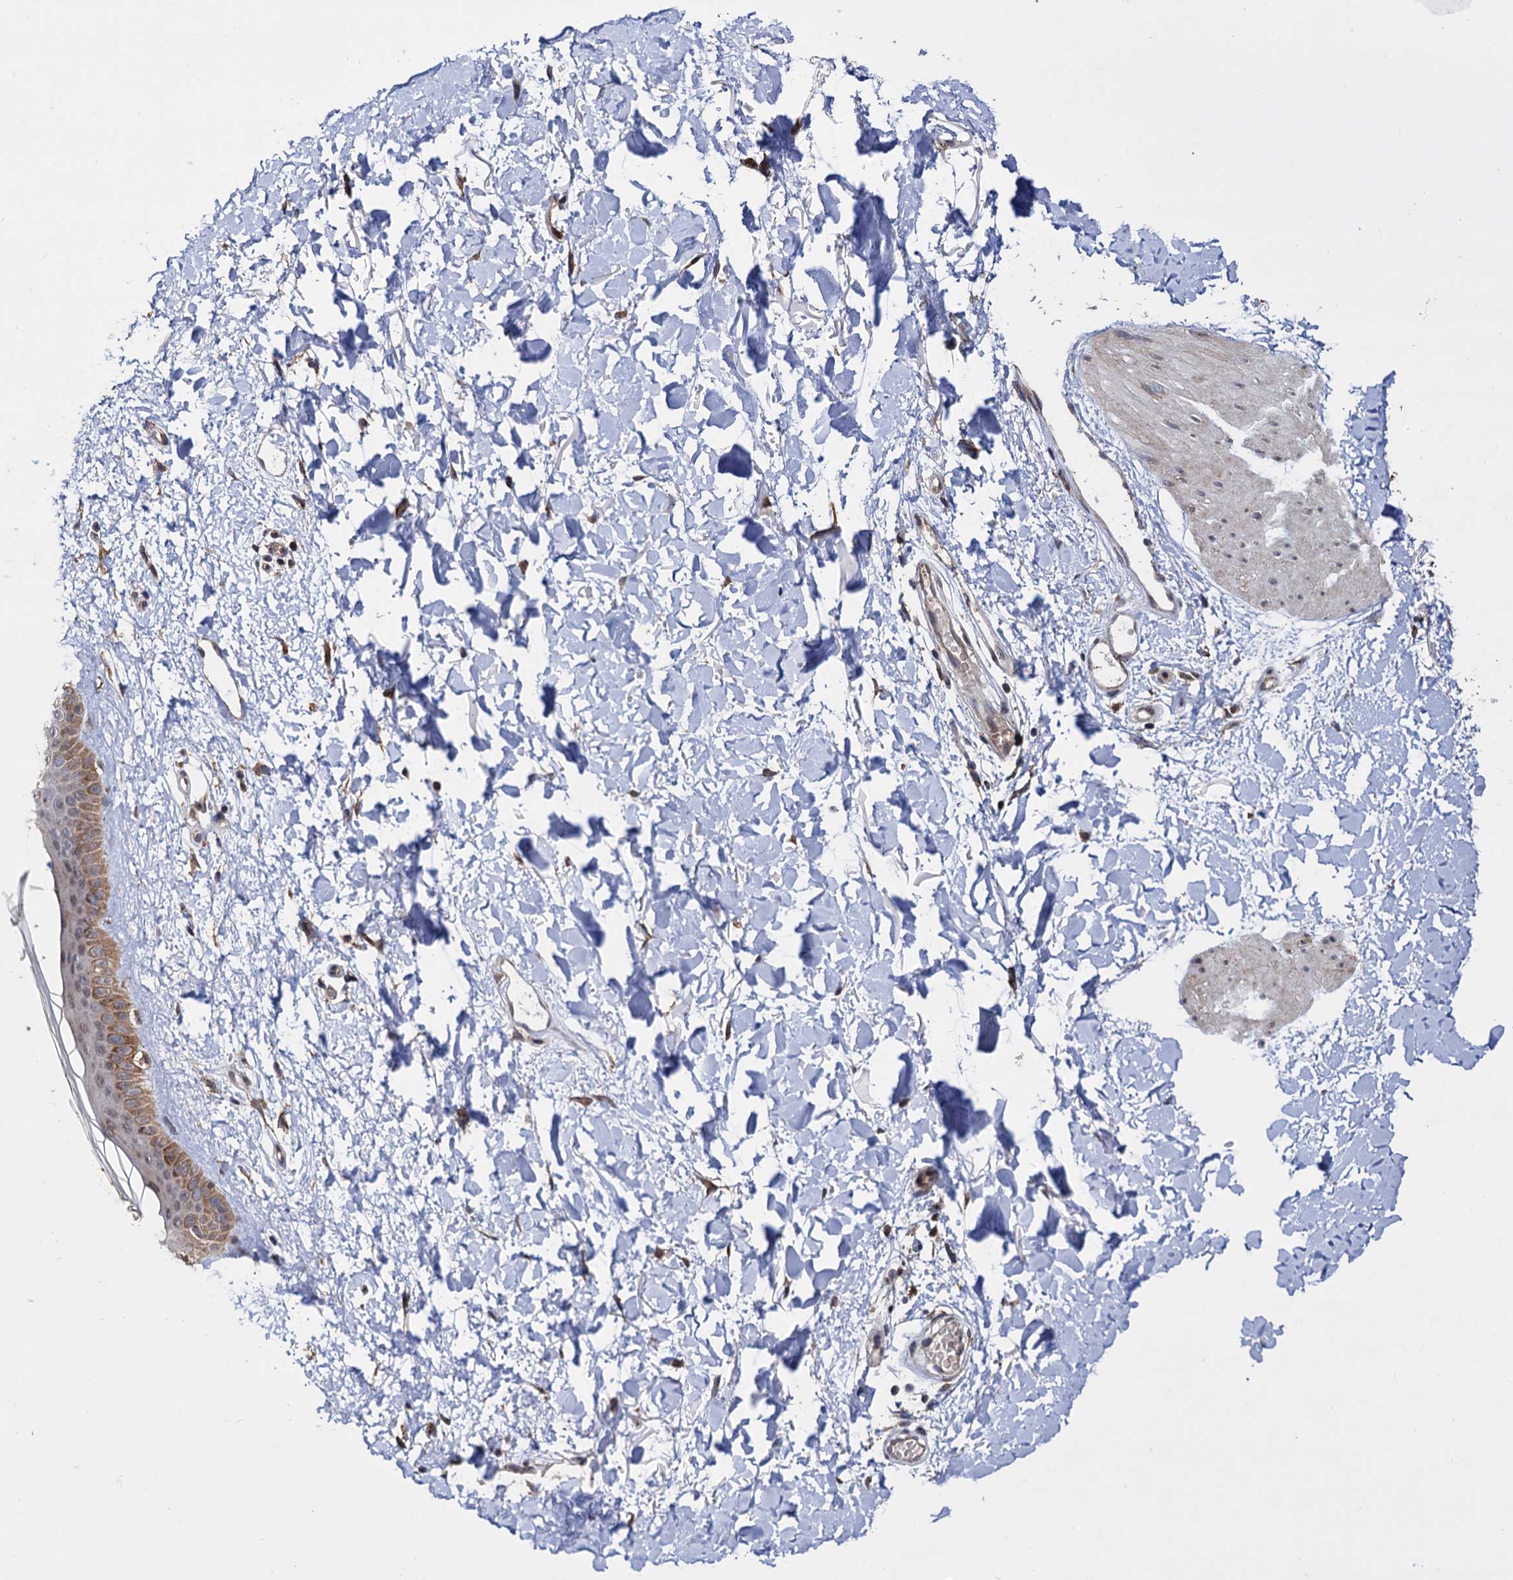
{"staining": {"intensity": "moderate", "quantity": ">75%", "location": "cytoplasmic/membranous"}, "tissue": "skin", "cell_type": "Fibroblasts", "image_type": "normal", "snomed": [{"axis": "morphology", "description": "Normal tissue, NOS"}, {"axis": "topography", "description": "Skin"}], "caption": "This histopathology image reveals immunohistochemistry (IHC) staining of unremarkable human skin, with medium moderate cytoplasmic/membranous positivity in about >75% of fibroblasts.", "gene": "TBC1D12", "patient": {"sex": "female", "age": 58}}